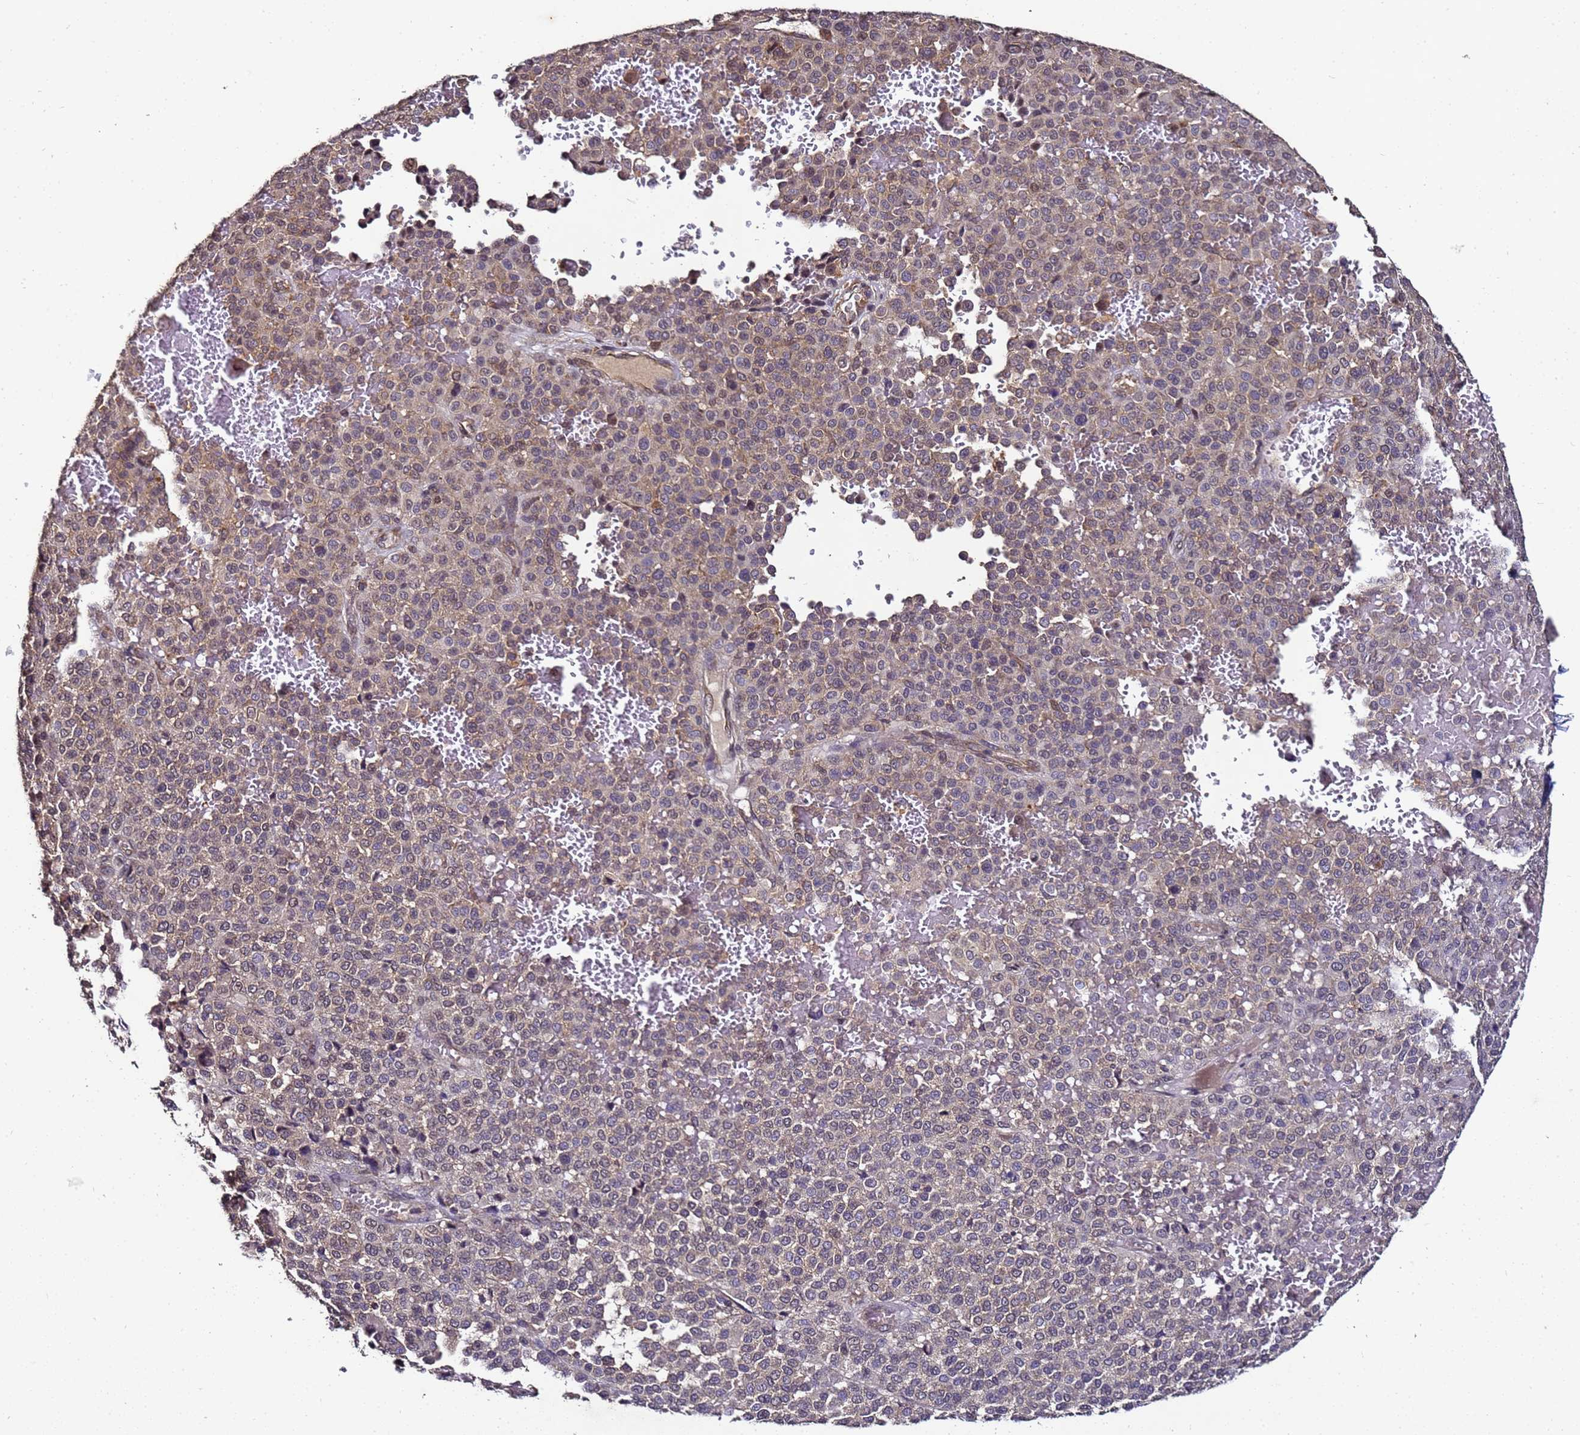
{"staining": {"intensity": "moderate", "quantity": ">75%", "location": "cytoplasmic/membranous"}, "tissue": "melanoma", "cell_type": "Tumor cells", "image_type": "cancer", "snomed": [{"axis": "morphology", "description": "Malignant melanoma, Metastatic site"}, {"axis": "topography", "description": "Pancreas"}], "caption": "DAB immunohistochemical staining of malignant melanoma (metastatic site) displays moderate cytoplasmic/membranous protein positivity in approximately >75% of tumor cells. (DAB (3,3'-diaminobenzidine) = brown stain, brightfield microscopy at high magnification).", "gene": "ANKRD17", "patient": {"sex": "female", "age": 30}}